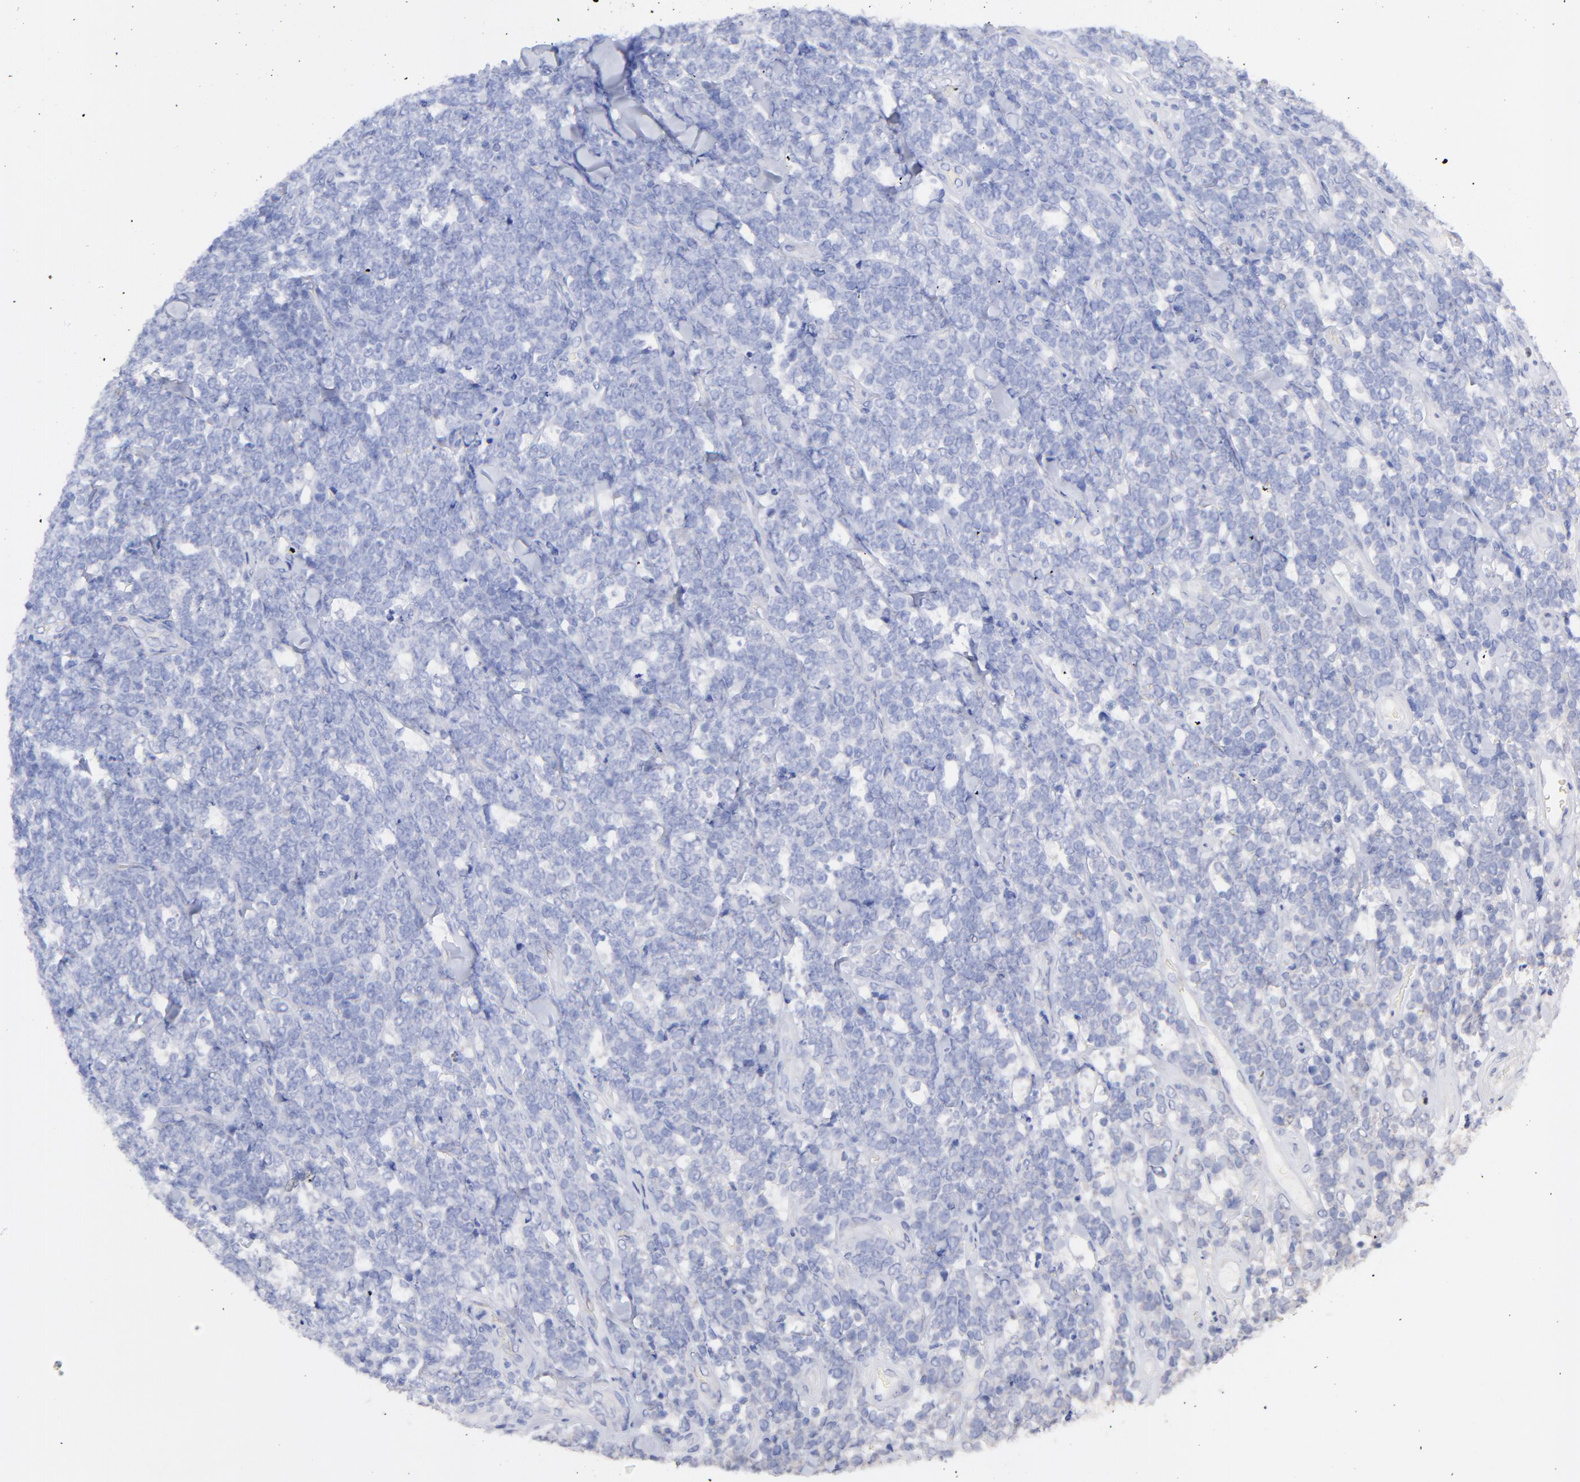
{"staining": {"intensity": "negative", "quantity": "none", "location": "none"}, "tissue": "lymphoma", "cell_type": "Tumor cells", "image_type": "cancer", "snomed": [{"axis": "morphology", "description": "Malignant lymphoma, non-Hodgkin's type, High grade"}, {"axis": "topography", "description": "Small intestine"}, {"axis": "topography", "description": "Colon"}], "caption": "A photomicrograph of human malignant lymphoma, non-Hodgkin's type (high-grade) is negative for staining in tumor cells.", "gene": "CFAP57", "patient": {"sex": "male", "age": 8}}